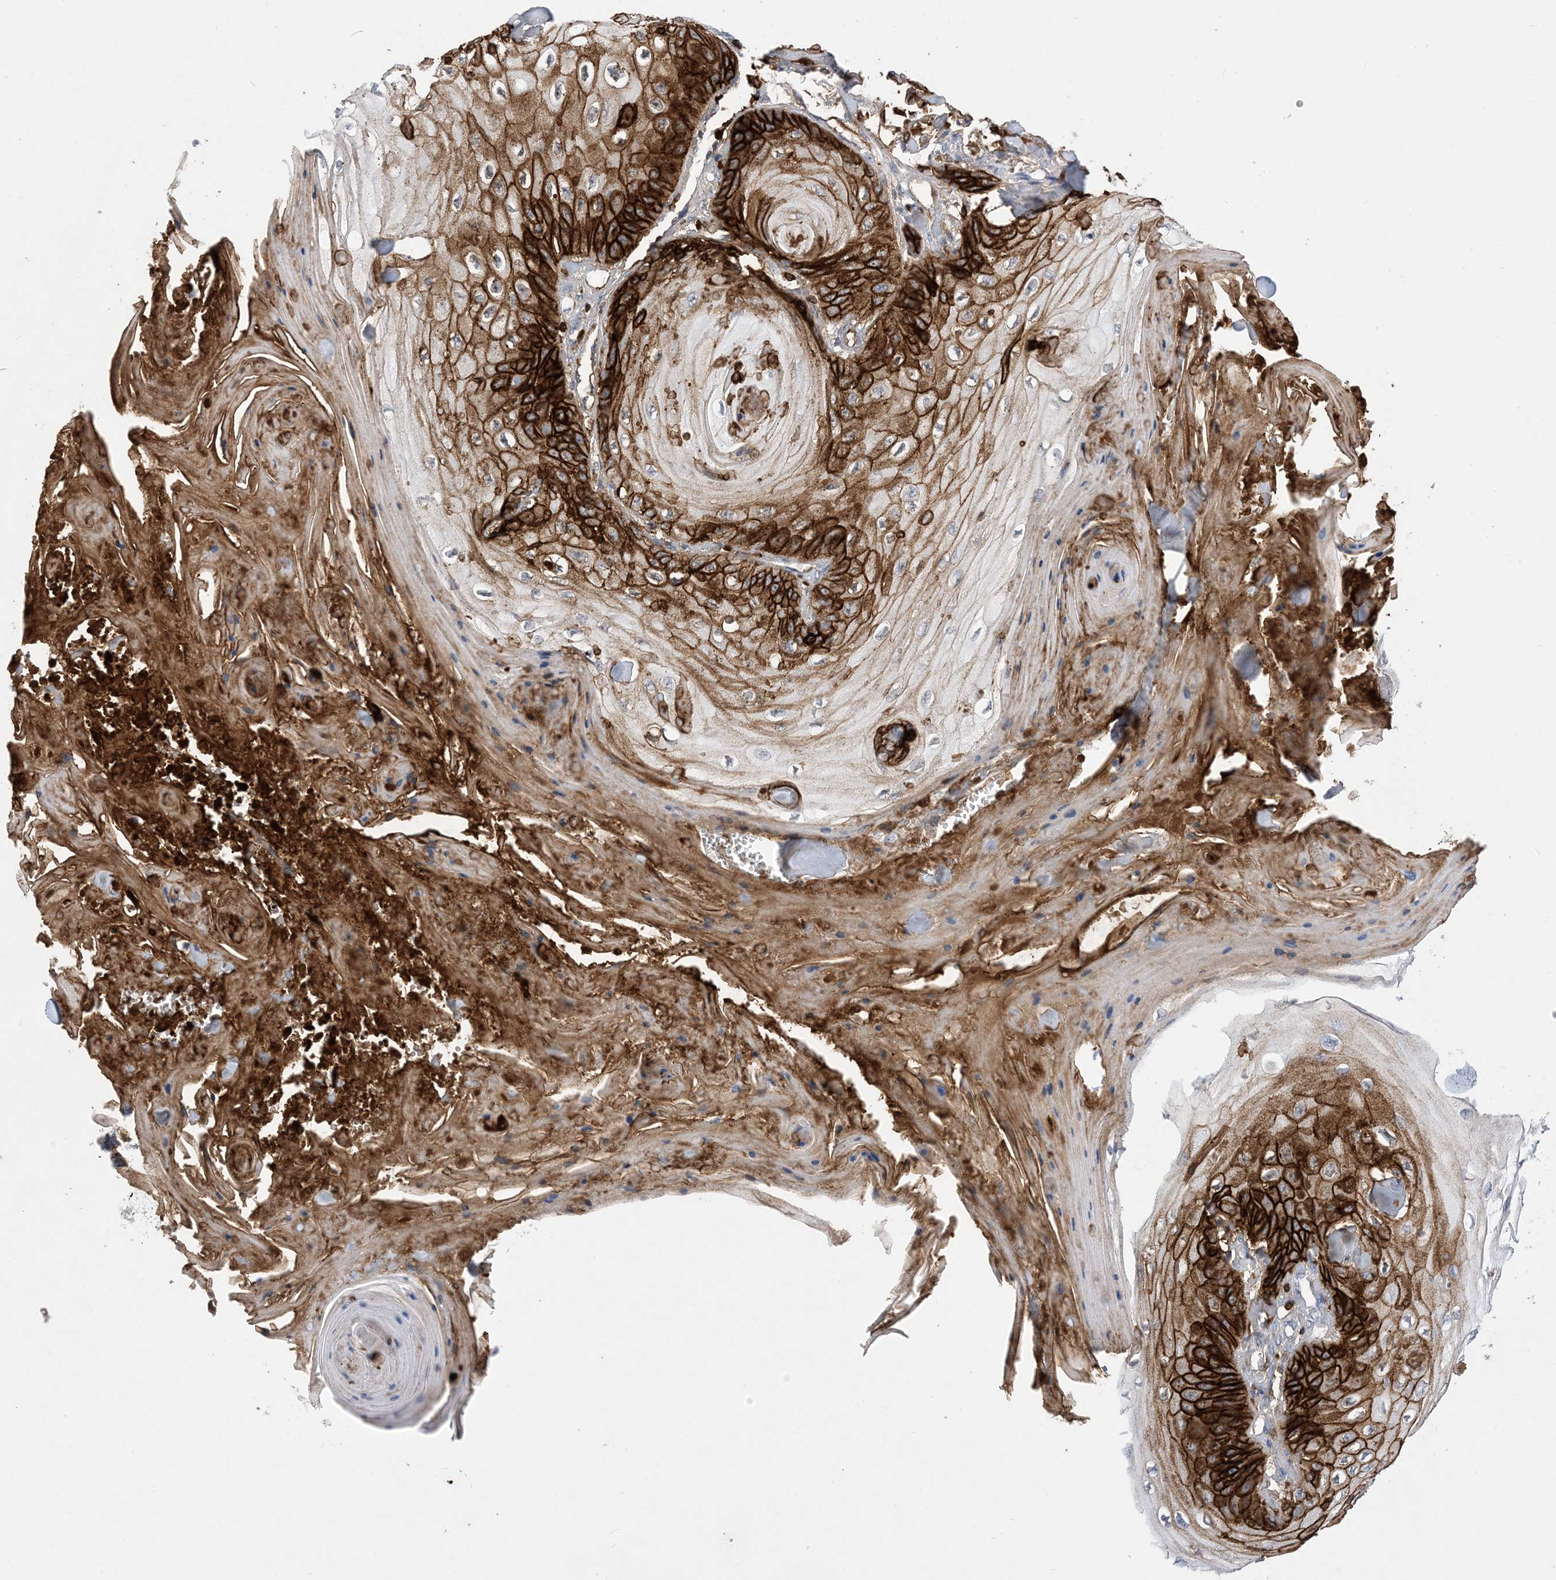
{"staining": {"intensity": "strong", "quantity": "25%-75%", "location": "cytoplasmic/membranous"}, "tissue": "skin cancer", "cell_type": "Tumor cells", "image_type": "cancer", "snomed": [{"axis": "morphology", "description": "Squamous cell carcinoma, NOS"}, {"axis": "topography", "description": "Skin"}], "caption": "Protein expression by immunohistochemistry (IHC) shows strong cytoplasmic/membranous positivity in approximately 25%-75% of tumor cells in skin cancer.", "gene": "DSC3", "patient": {"sex": "male", "age": 74}}